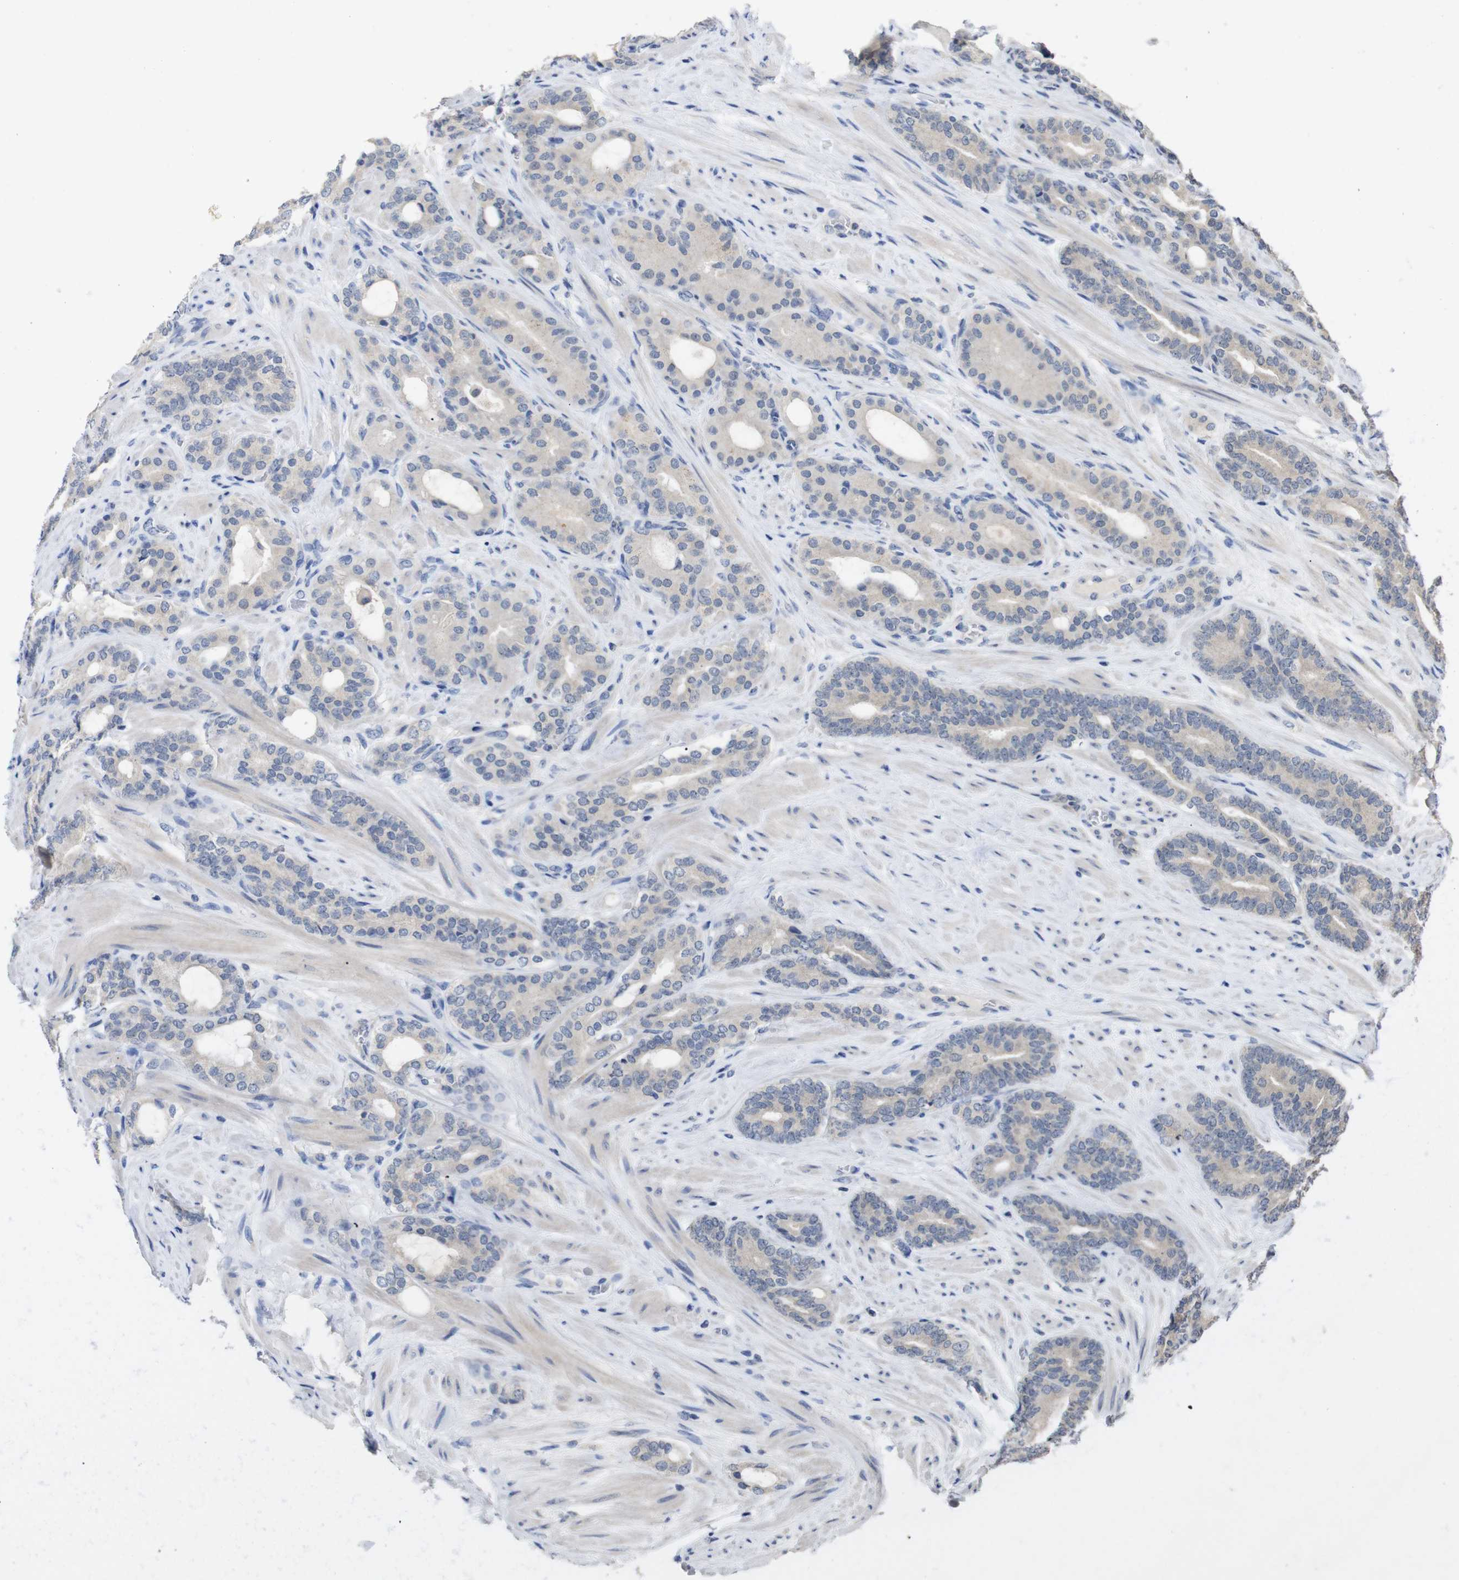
{"staining": {"intensity": "negative", "quantity": "none", "location": "none"}, "tissue": "prostate cancer", "cell_type": "Tumor cells", "image_type": "cancer", "snomed": [{"axis": "morphology", "description": "Adenocarcinoma, Low grade"}, {"axis": "topography", "description": "Prostate"}], "caption": "Micrograph shows no significant protein positivity in tumor cells of prostate cancer. The staining is performed using DAB (3,3'-diaminobenzidine) brown chromogen with nuclei counter-stained in using hematoxylin.", "gene": "HNF1A", "patient": {"sex": "male", "age": 63}}